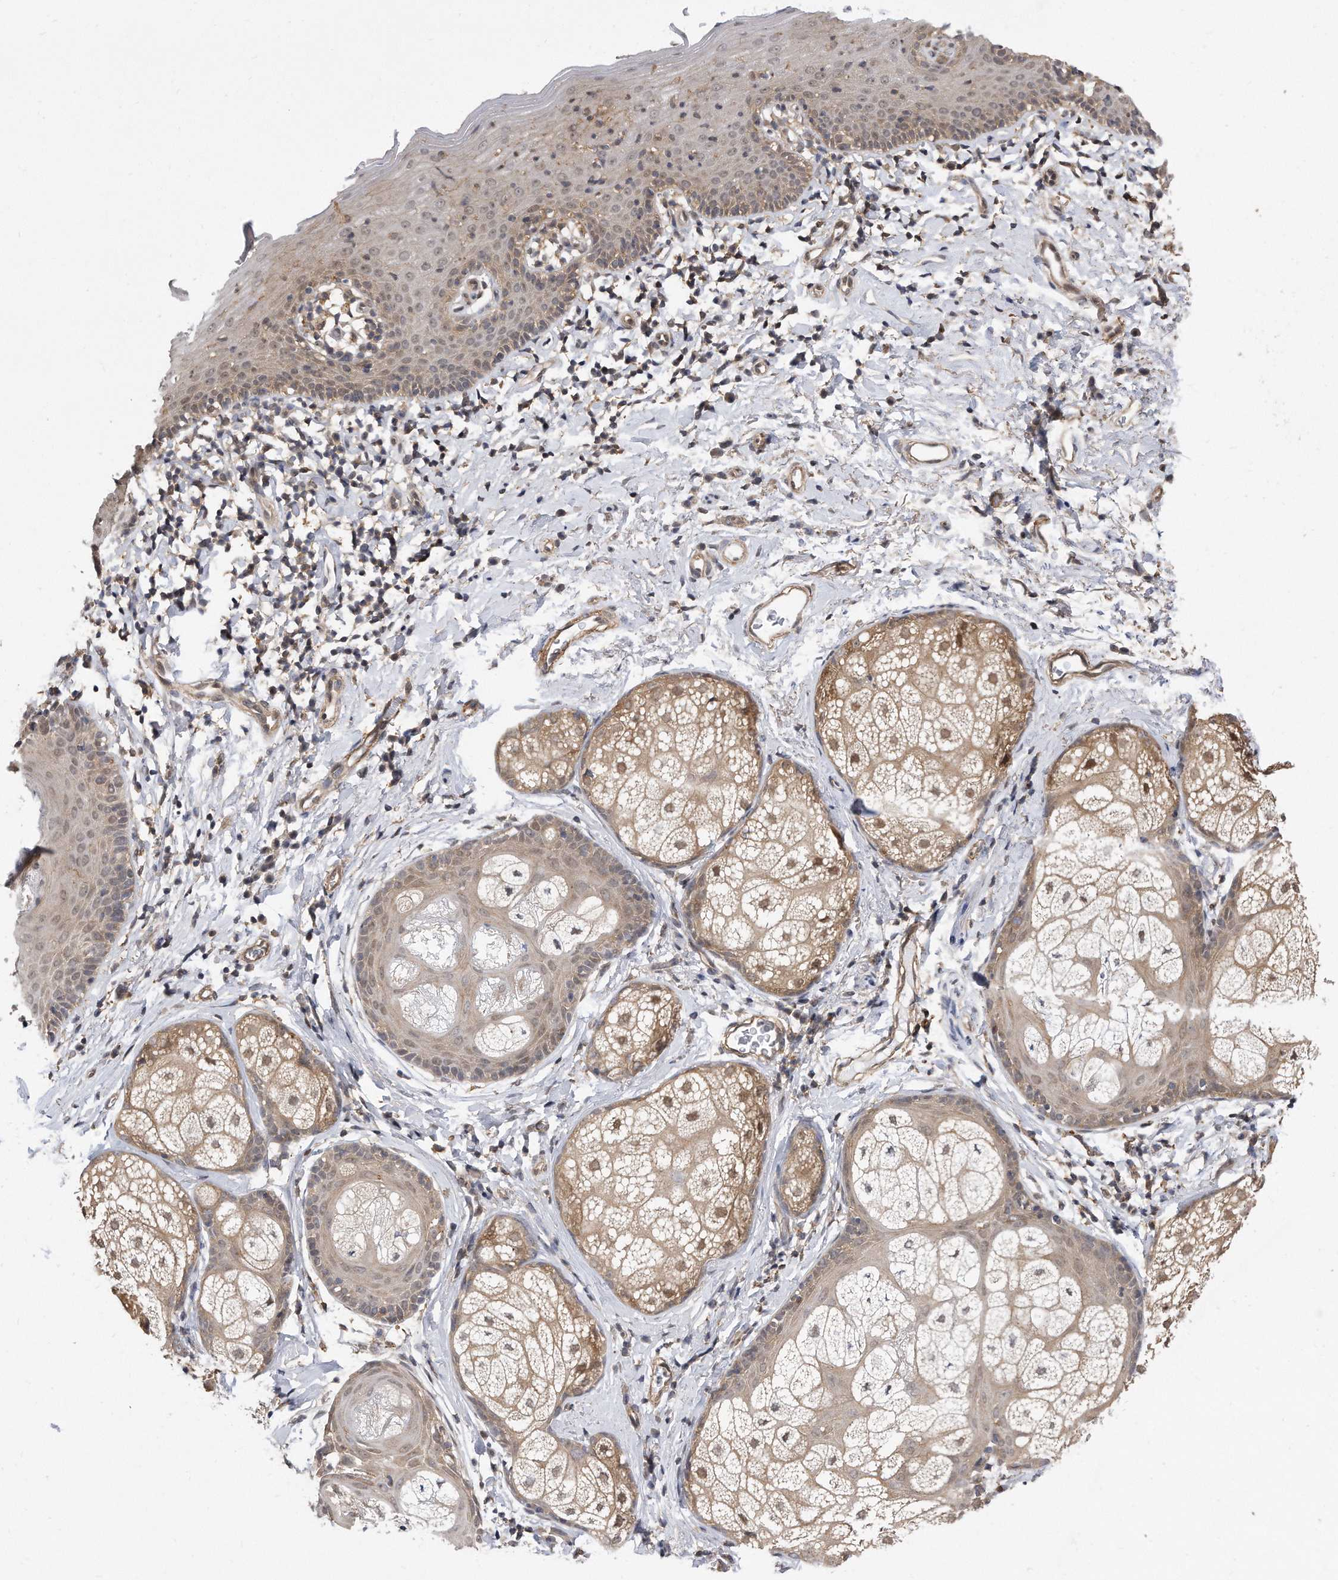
{"staining": {"intensity": "moderate", "quantity": "25%-75%", "location": "cytoplasmic/membranous,nuclear"}, "tissue": "skin", "cell_type": "Epidermal cells", "image_type": "normal", "snomed": [{"axis": "morphology", "description": "Normal tissue, NOS"}, {"axis": "topography", "description": "Vulva"}], "caption": "Immunohistochemistry micrograph of benign skin: human skin stained using immunohistochemistry (IHC) reveals medium levels of moderate protein expression localized specifically in the cytoplasmic/membranous,nuclear of epidermal cells, appearing as a cytoplasmic/membranous,nuclear brown color.", "gene": "TCP1", "patient": {"sex": "female", "age": 66}}